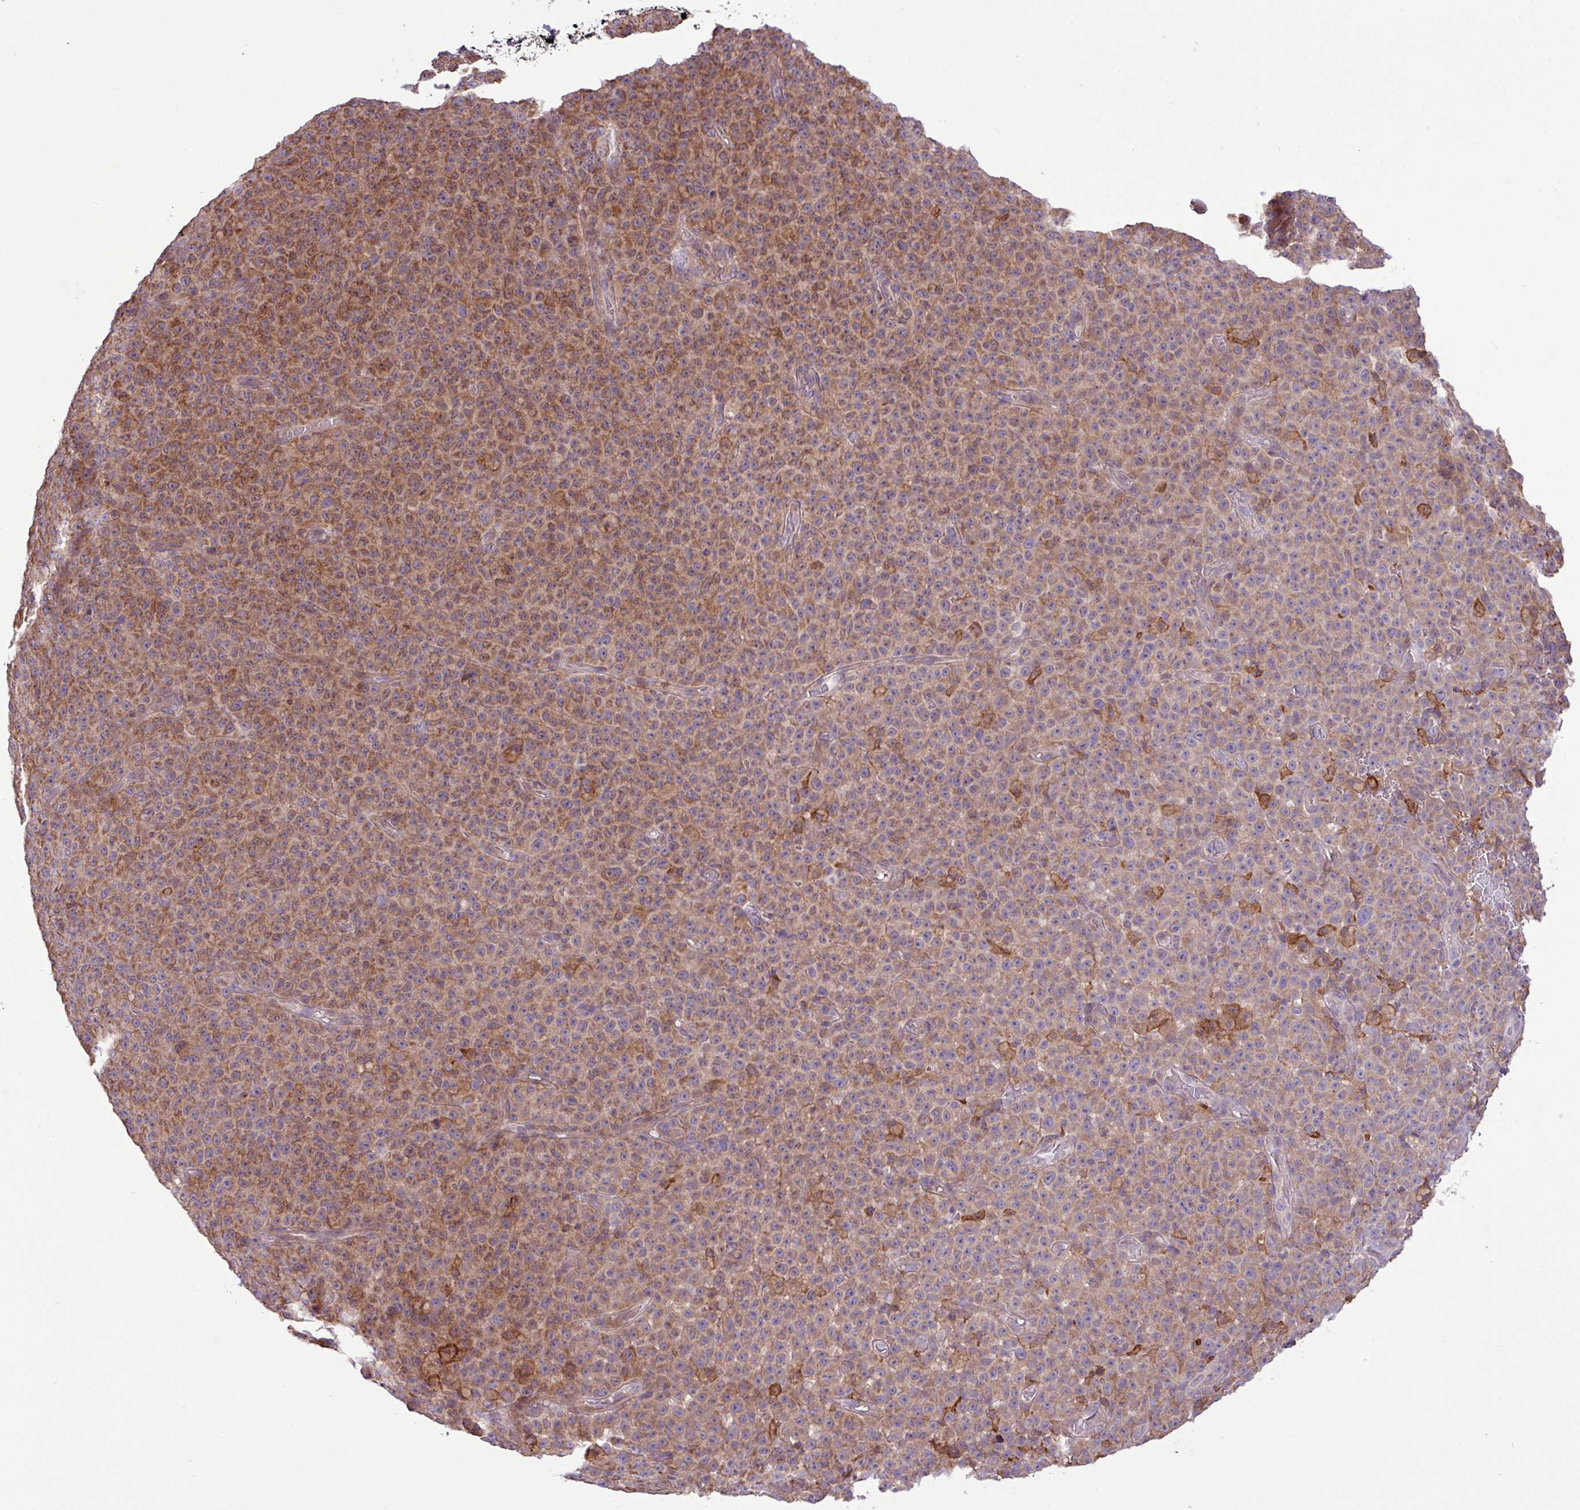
{"staining": {"intensity": "moderate", "quantity": ">75%", "location": "cytoplasmic/membranous"}, "tissue": "melanoma", "cell_type": "Tumor cells", "image_type": "cancer", "snomed": [{"axis": "morphology", "description": "Malignant melanoma, NOS"}, {"axis": "topography", "description": "Skin"}], "caption": "Human malignant melanoma stained with a brown dye demonstrates moderate cytoplasmic/membranous positive staining in about >75% of tumor cells.", "gene": "ARHGEF25", "patient": {"sex": "female", "age": 82}}